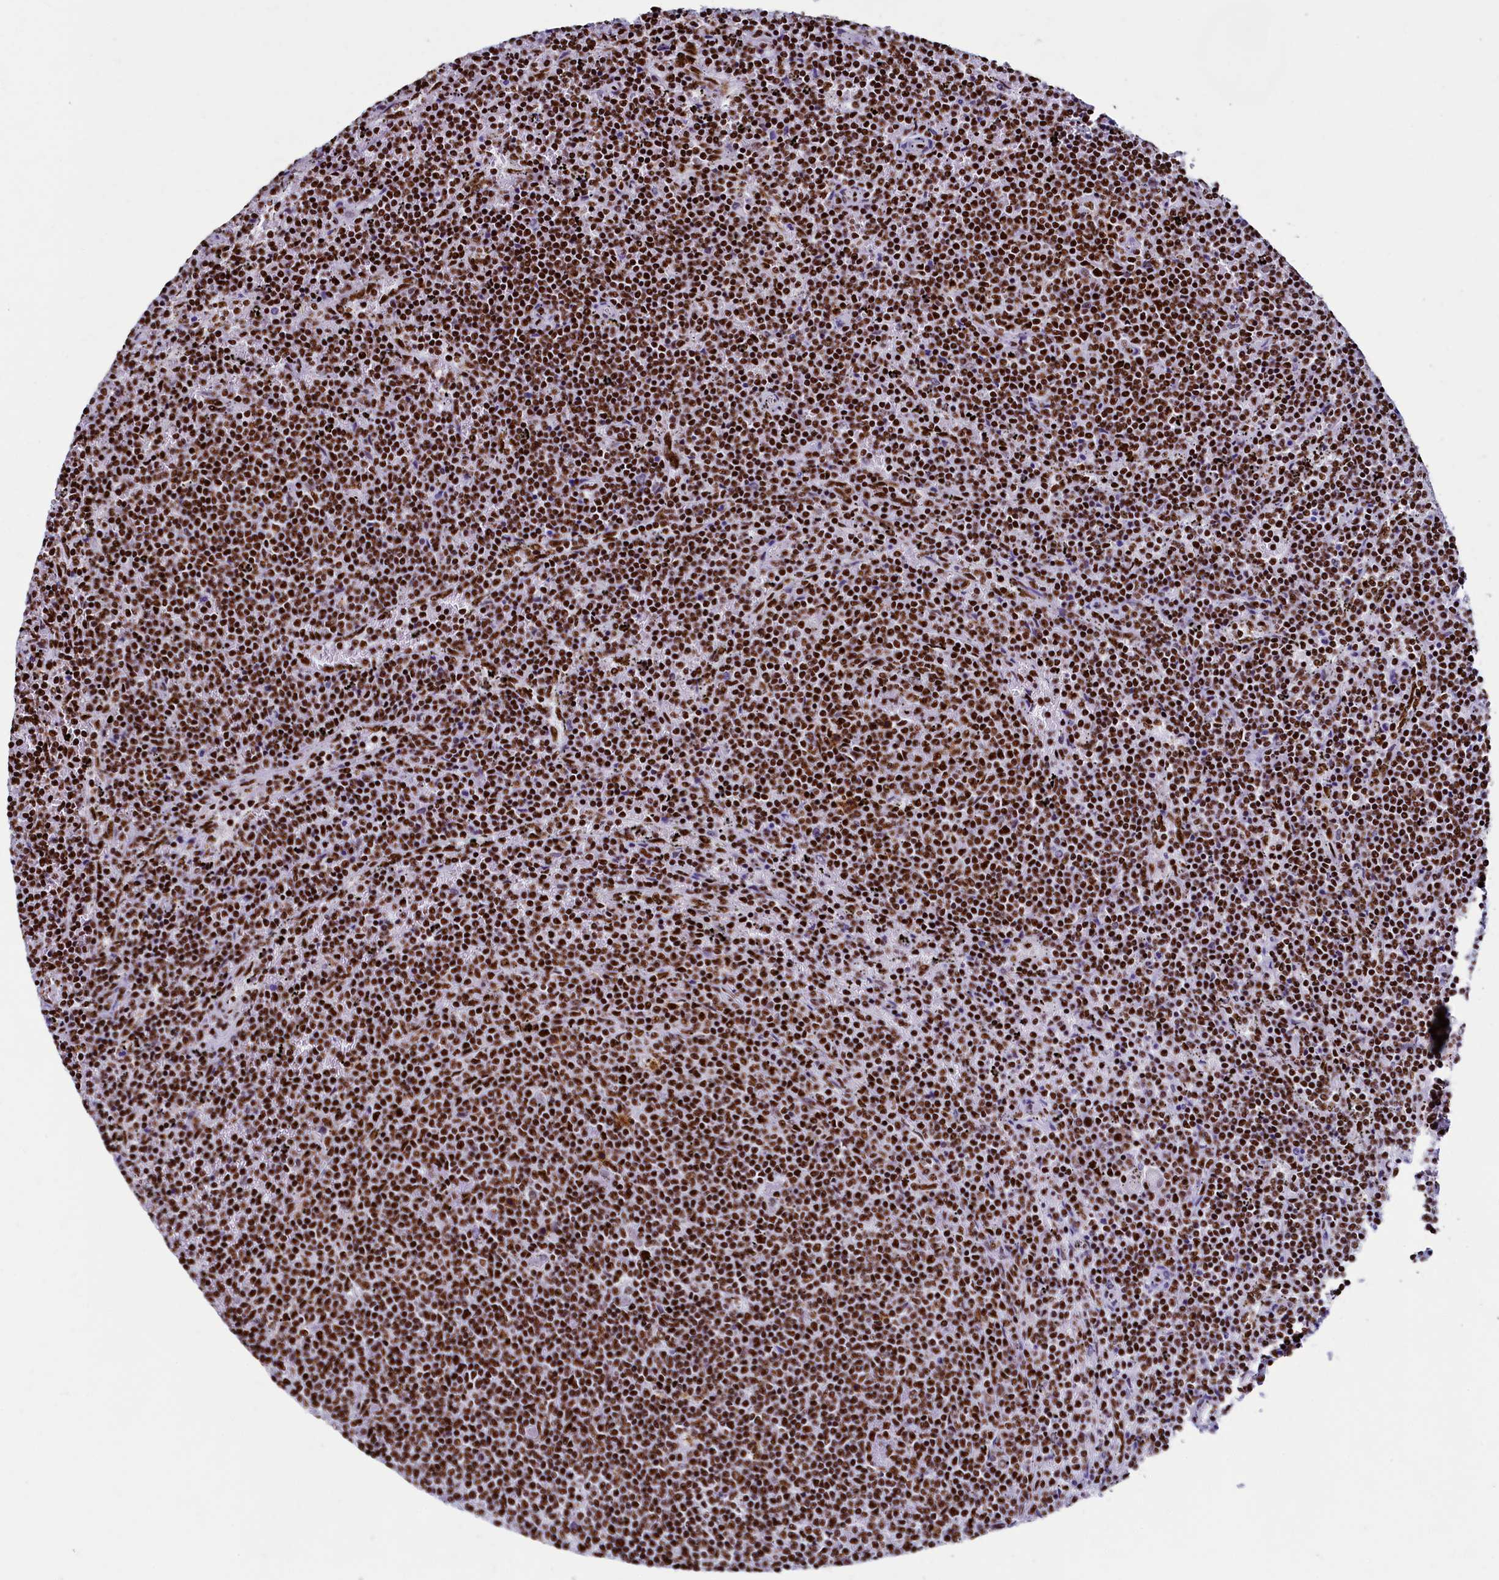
{"staining": {"intensity": "strong", "quantity": ">75%", "location": "nuclear"}, "tissue": "lymphoma", "cell_type": "Tumor cells", "image_type": "cancer", "snomed": [{"axis": "morphology", "description": "Malignant lymphoma, non-Hodgkin's type, Low grade"}, {"axis": "topography", "description": "Spleen"}], "caption": "Strong nuclear positivity for a protein is identified in about >75% of tumor cells of malignant lymphoma, non-Hodgkin's type (low-grade) using immunohistochemistry (IHC).", "gene": "SRRM2", "patient": {"sex": "female", "age": 50}}